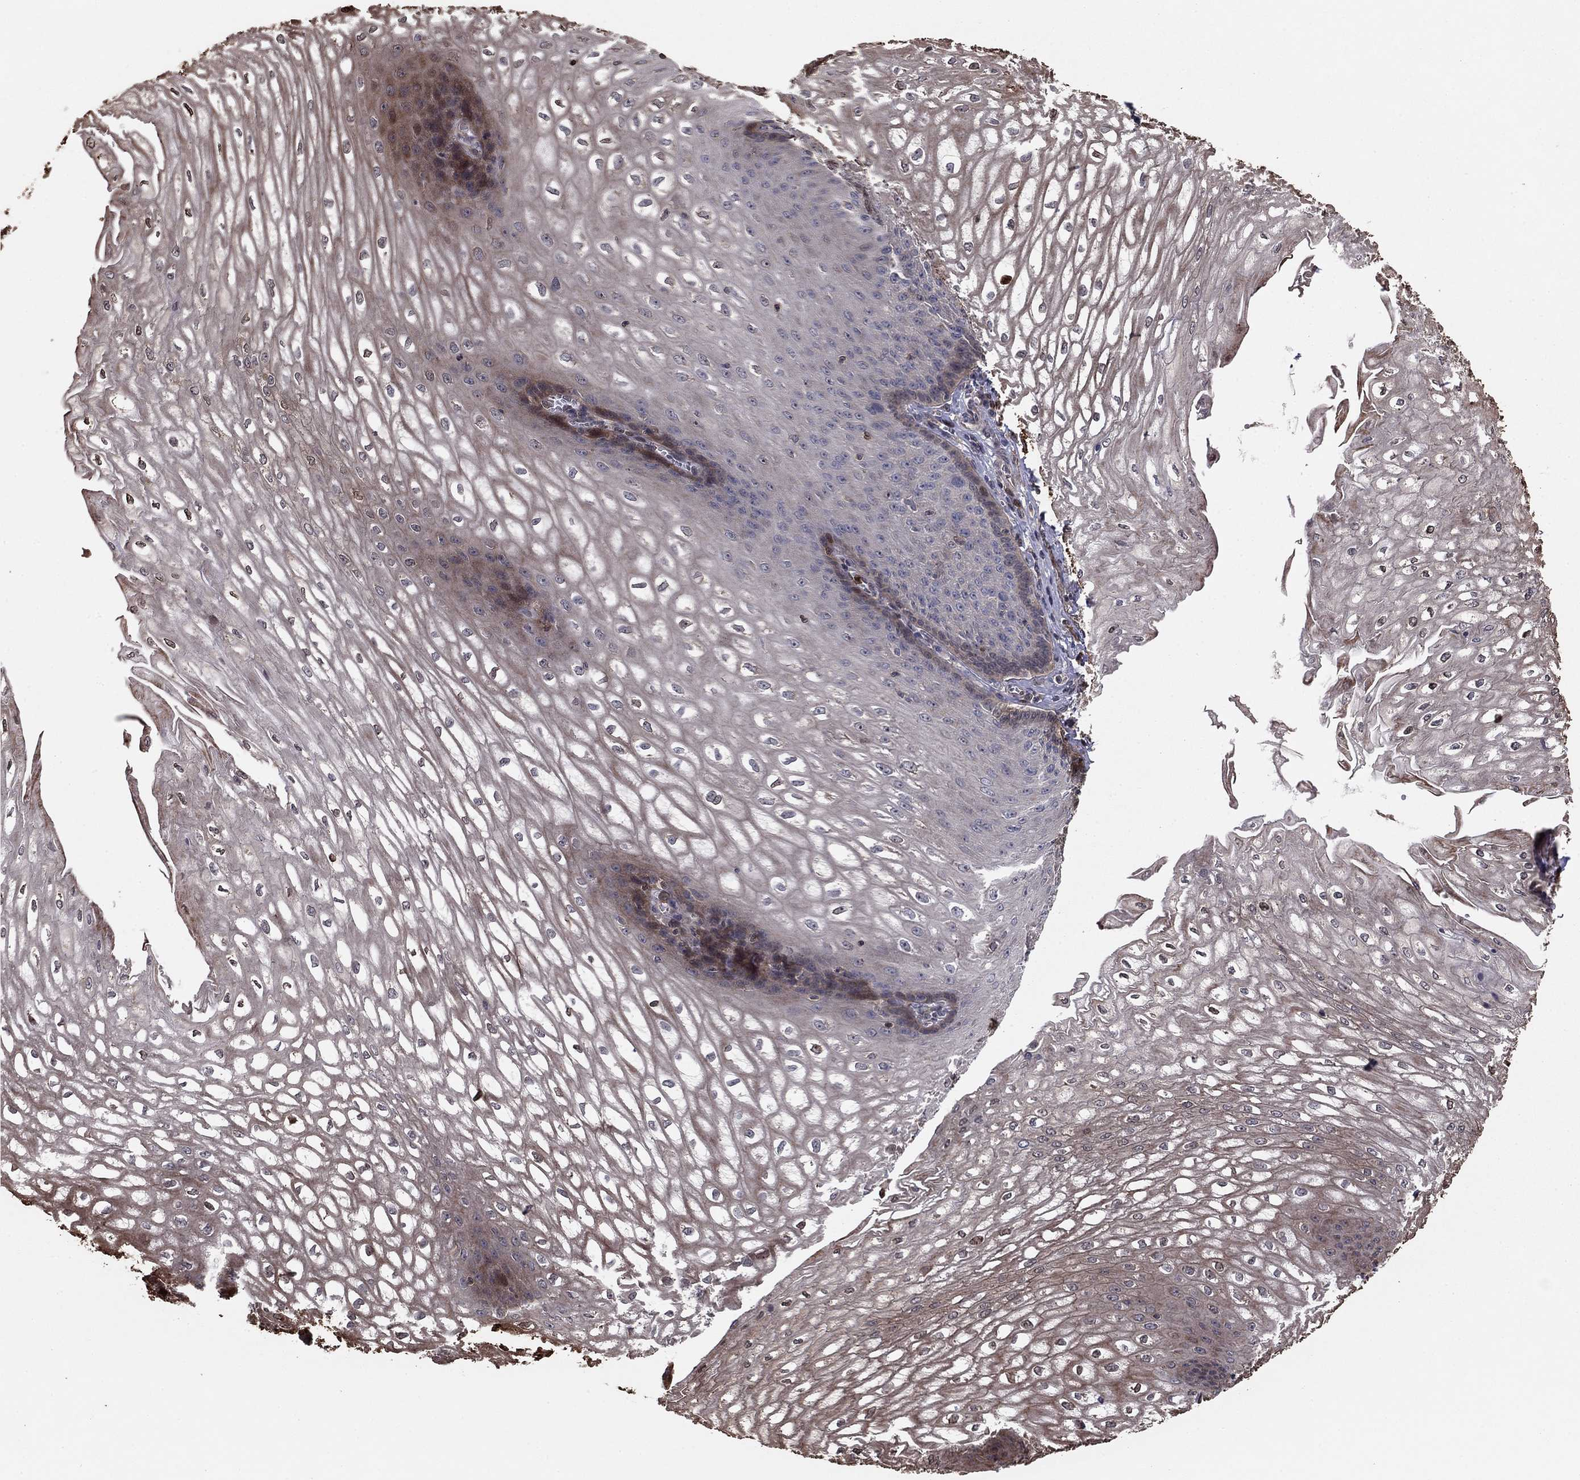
{"staining": {"intensity": "weak", "quantity": "<25%", "location": "cytoplasmic/membranous"}, "tissue": "esophagus", "cell_type": "Squamous epithelial cells", "image_type": "normal", "snomed": [{"axis": "morphology", "description": "Normal tissue, NOS"}, {"axis": "topography", "description": "Esophagus"}], "caption": "High magnification brightfield microscopy of unremarkable esophagus stained with DAB (brown) and counterstained with hematoxylin (blue): squamous epithelial cells show no significant staining. Nuclei are stained in blue.", "gene": "GYG1", "patient": {"sex": "male", "age": 58}}